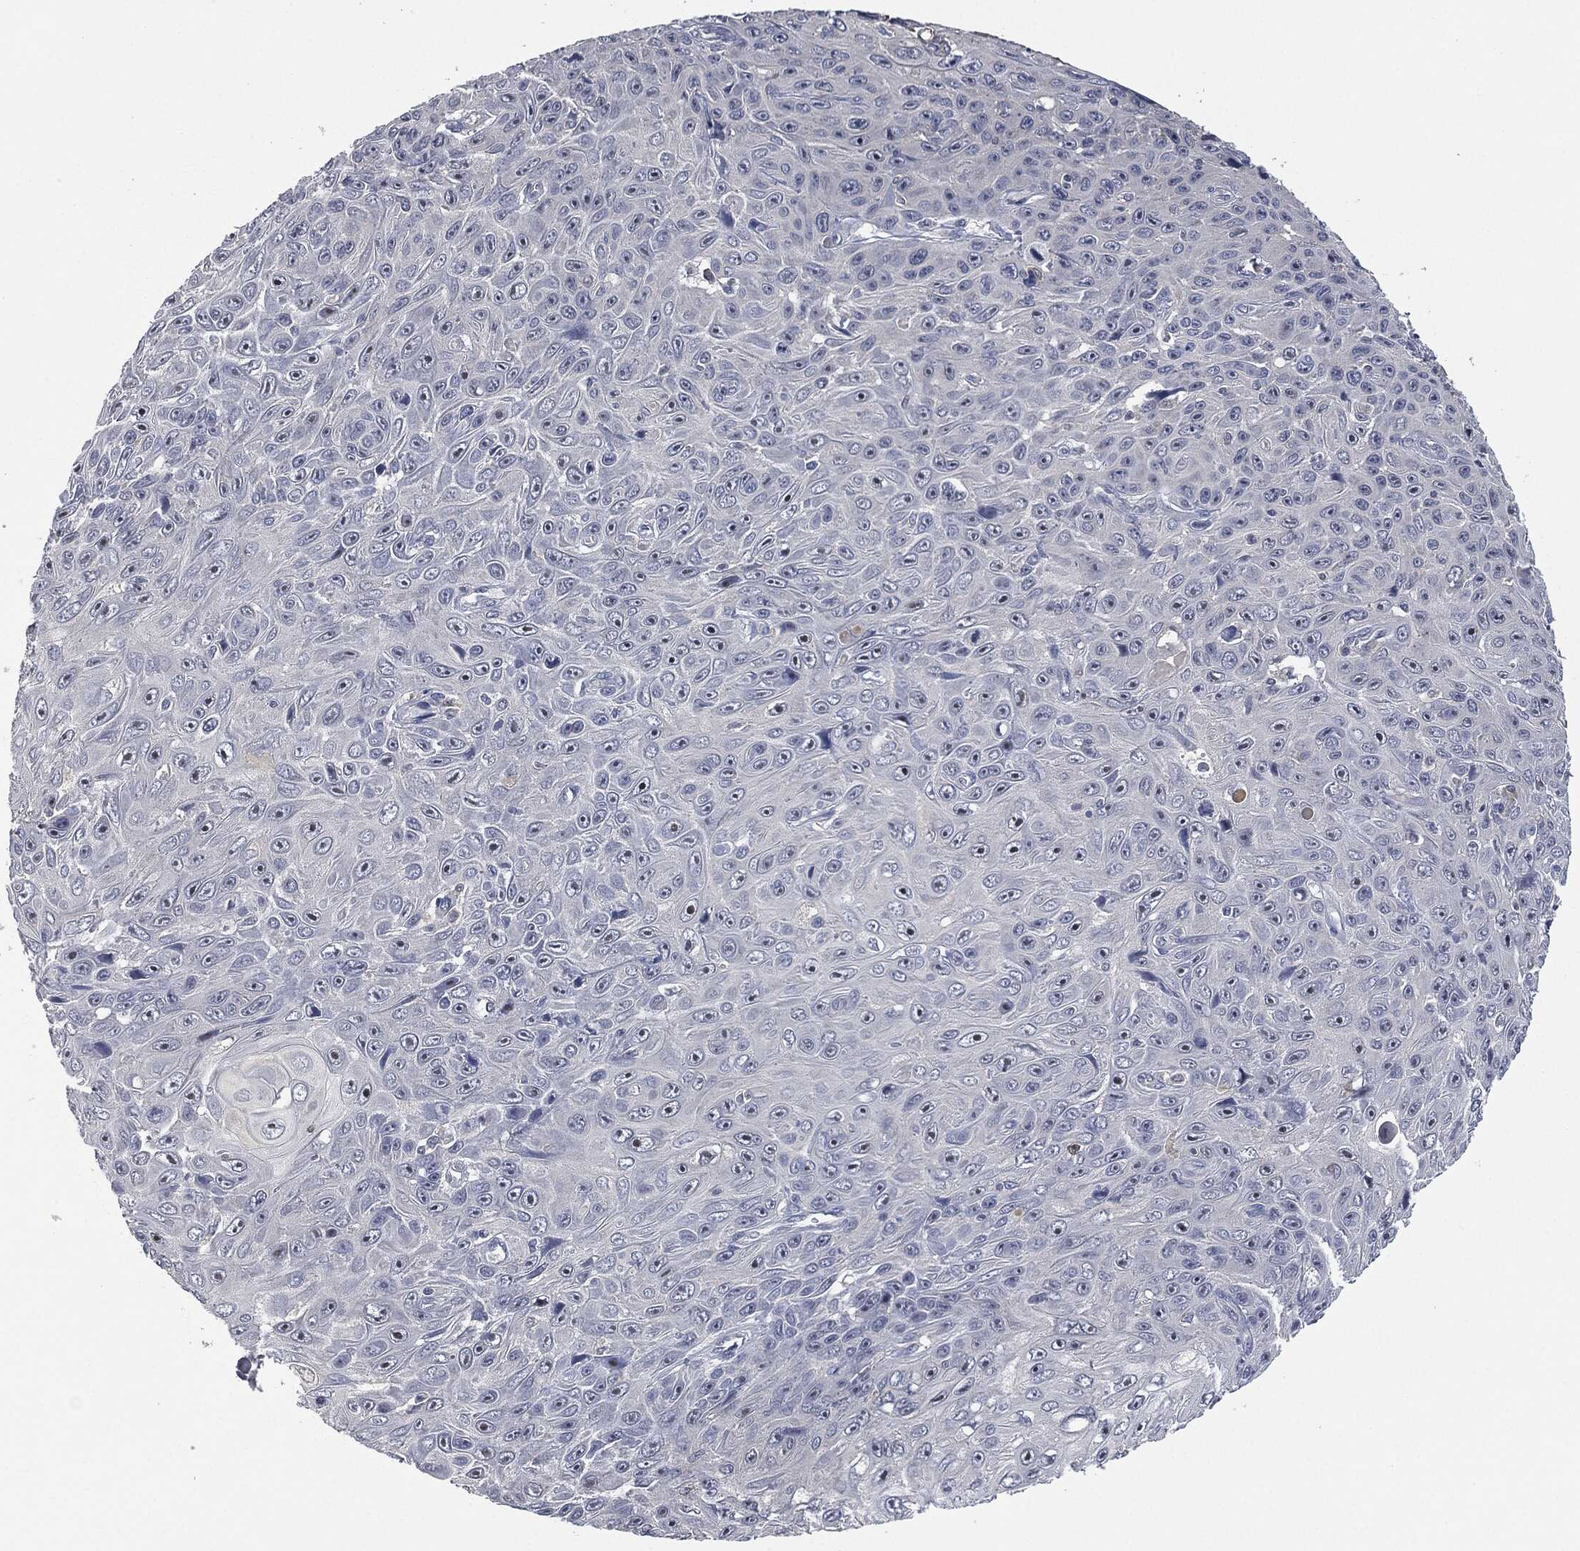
{"staining": {"intensity": "negative", "quantity": "none", "location": "none"}, "tissue": "skin cancer", "cell_type": "Tumor cells", "image_type": "cancer", "snomed": [{"axis": "morphology", "description": "Squamous cell carcinoma, NOS"}, {"axis": "topography", "description": "Skin"}], "caption": "Tumor cells are negative for protein expression in human squamous cell carcinoma (skin).", "gene": "IL1RN", "patient": {"sex": "male", "age": 82}}